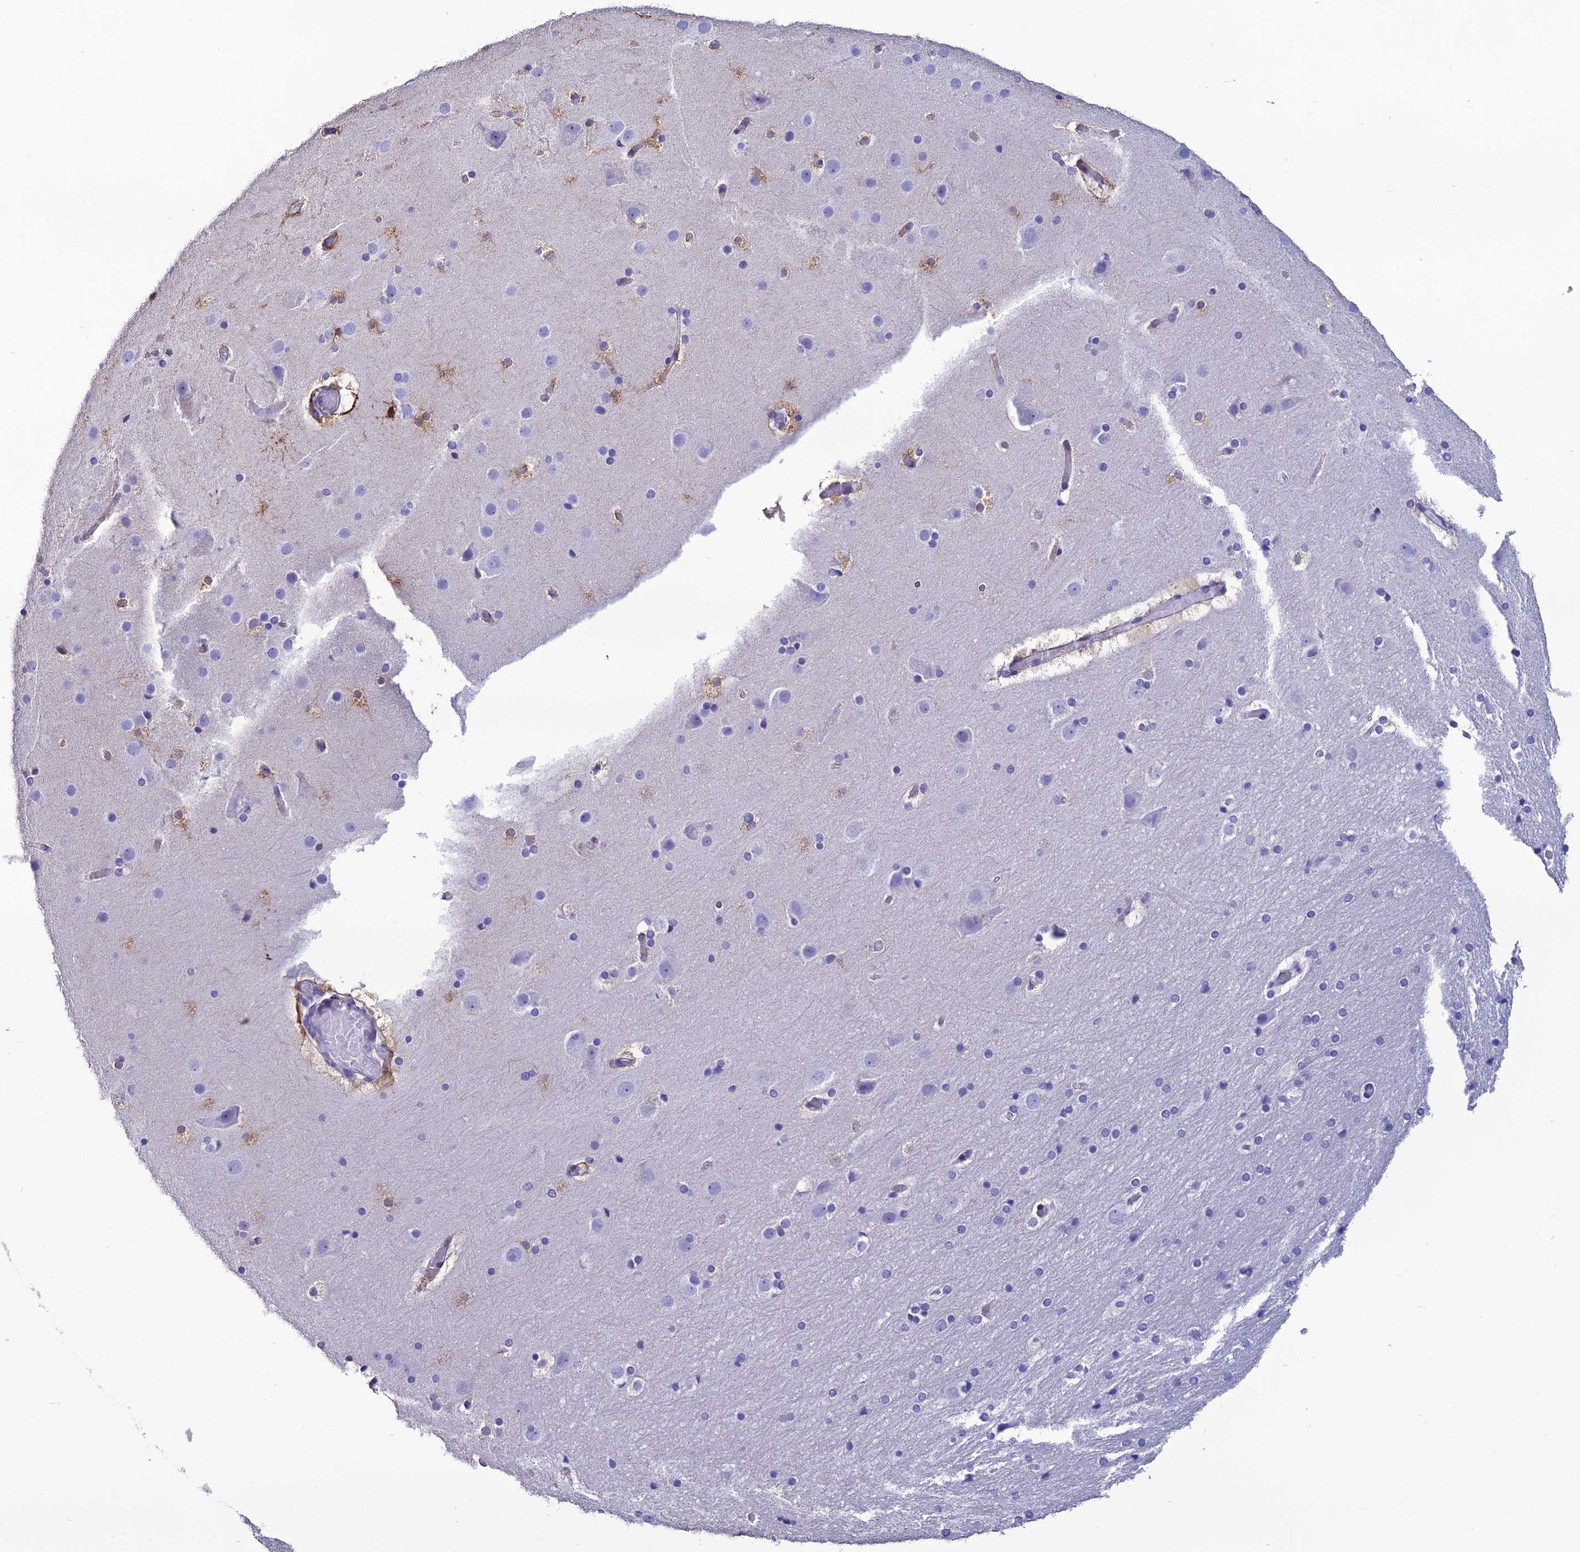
{"staining": {"intensity": "negative", "quantity": "none", "location": "none"}, "tissue": "cerebral cortex", "cell_type": "Endothelial cells", "image_type": "normal", "snomed": [{"axis": "morphology", "description": "Normal tissue, NOS"}, {"axis": "topography", "description": "Cerebral cortex"}], "caption": "Immunohistochemistry photomicrograph of unremarkable cerebral cortex: cerebral cortex stained with DAB reveals no significant protein staining in endothelial cells. (IHC, brightfield microscopy, high magnification).", "gene": "OR56B1", "patient": {"sex": "male", "age": 57}}